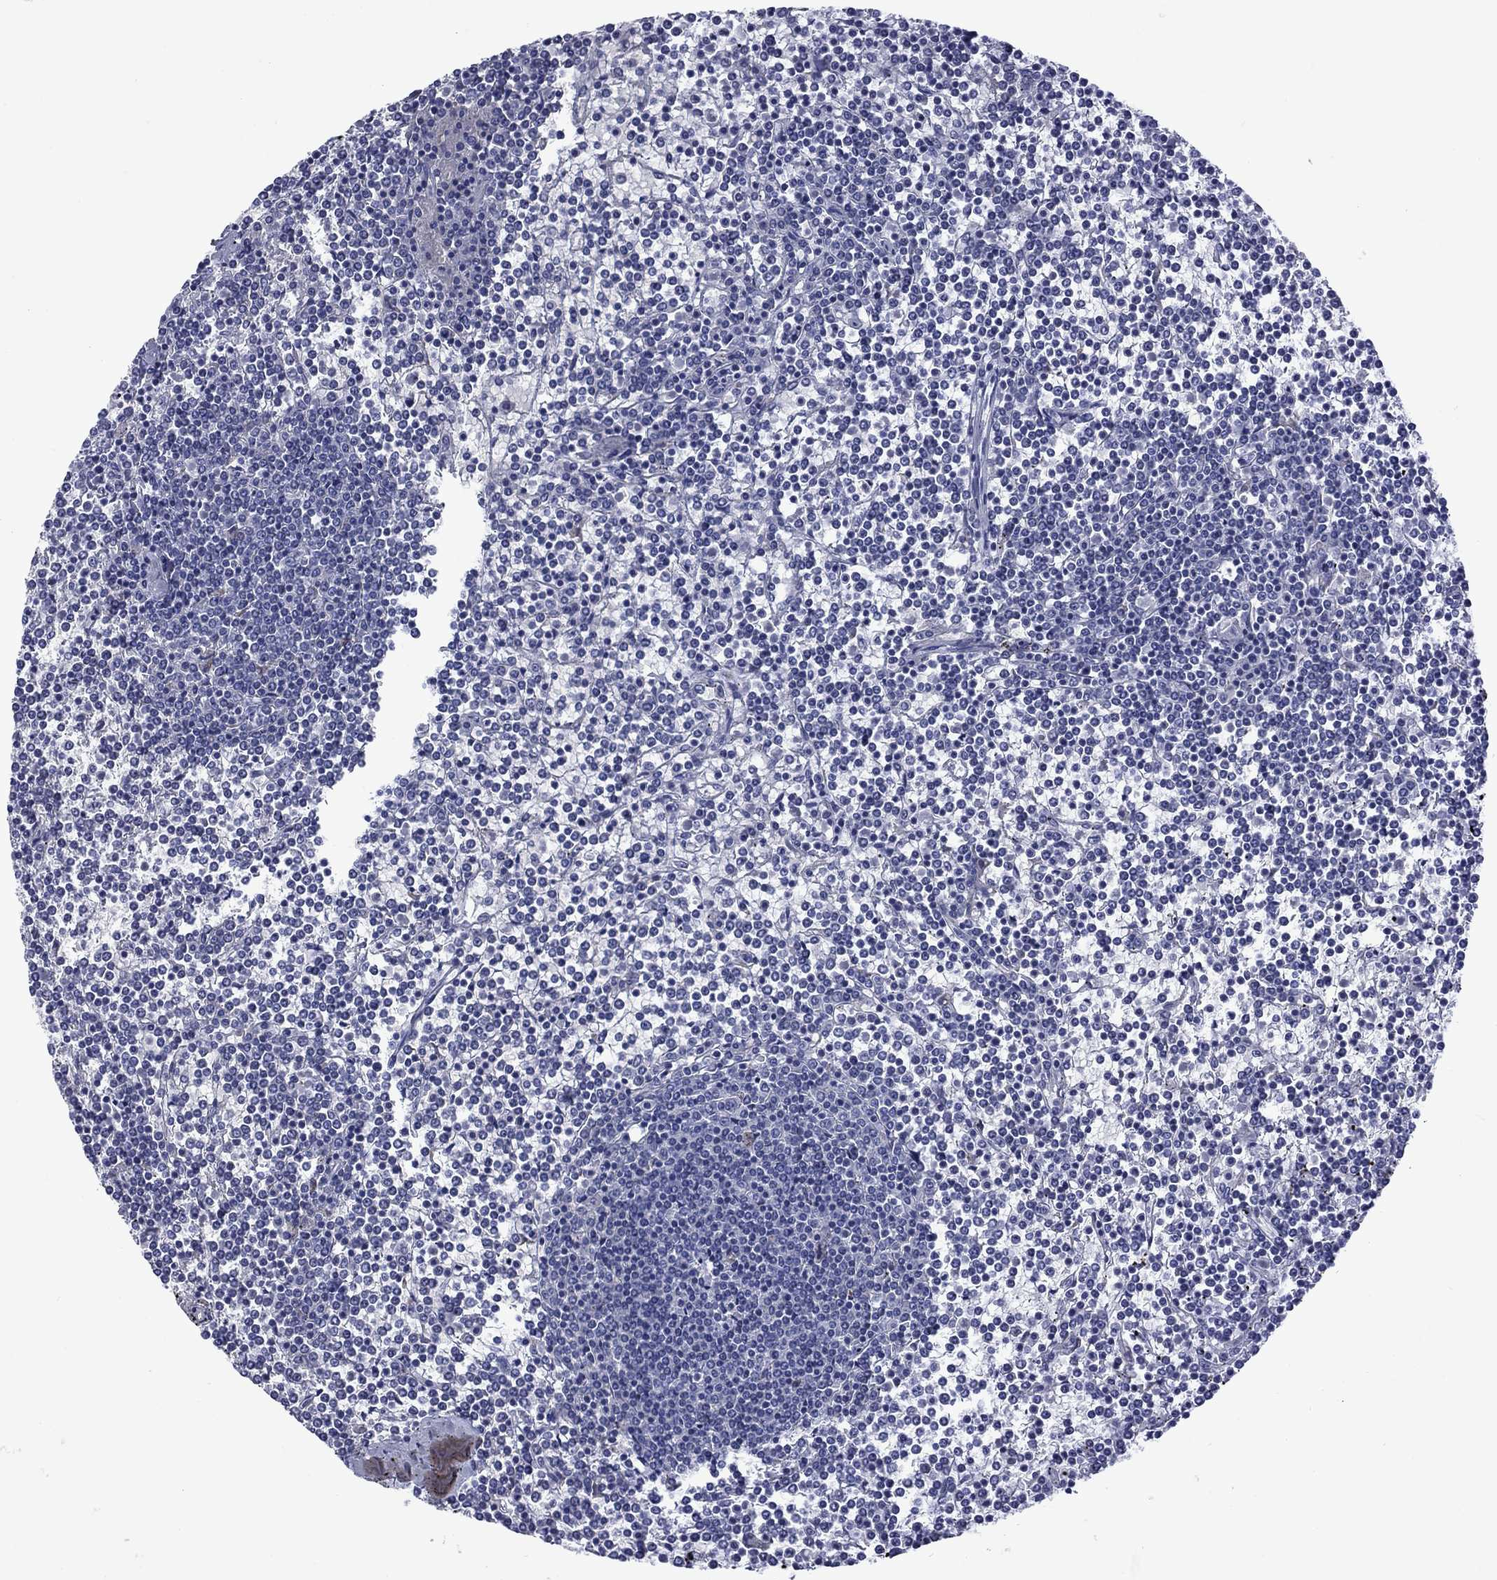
{"staining": {"intensity": "negative", "quantity": "none", "location": "none"}, "tissue": "lymphoma", "cell_type": "Tumor cells", "image_type": "cancer", "snomed": [{"axis": "morphology", "description": "Malignant lymphoma, non-Hodgkin's type, Low grade"}, {"axis": "topography", "description": "Spleen"}], "caption": "Tumor cells are negative for protein expression in human malignant lymphoma, non-Hodgkin's type (low-grade). (IHC, brightfield microscopy, high magnification).", "gene": "PIWIL1", "patient": {"sex": "female", "age": 19}}